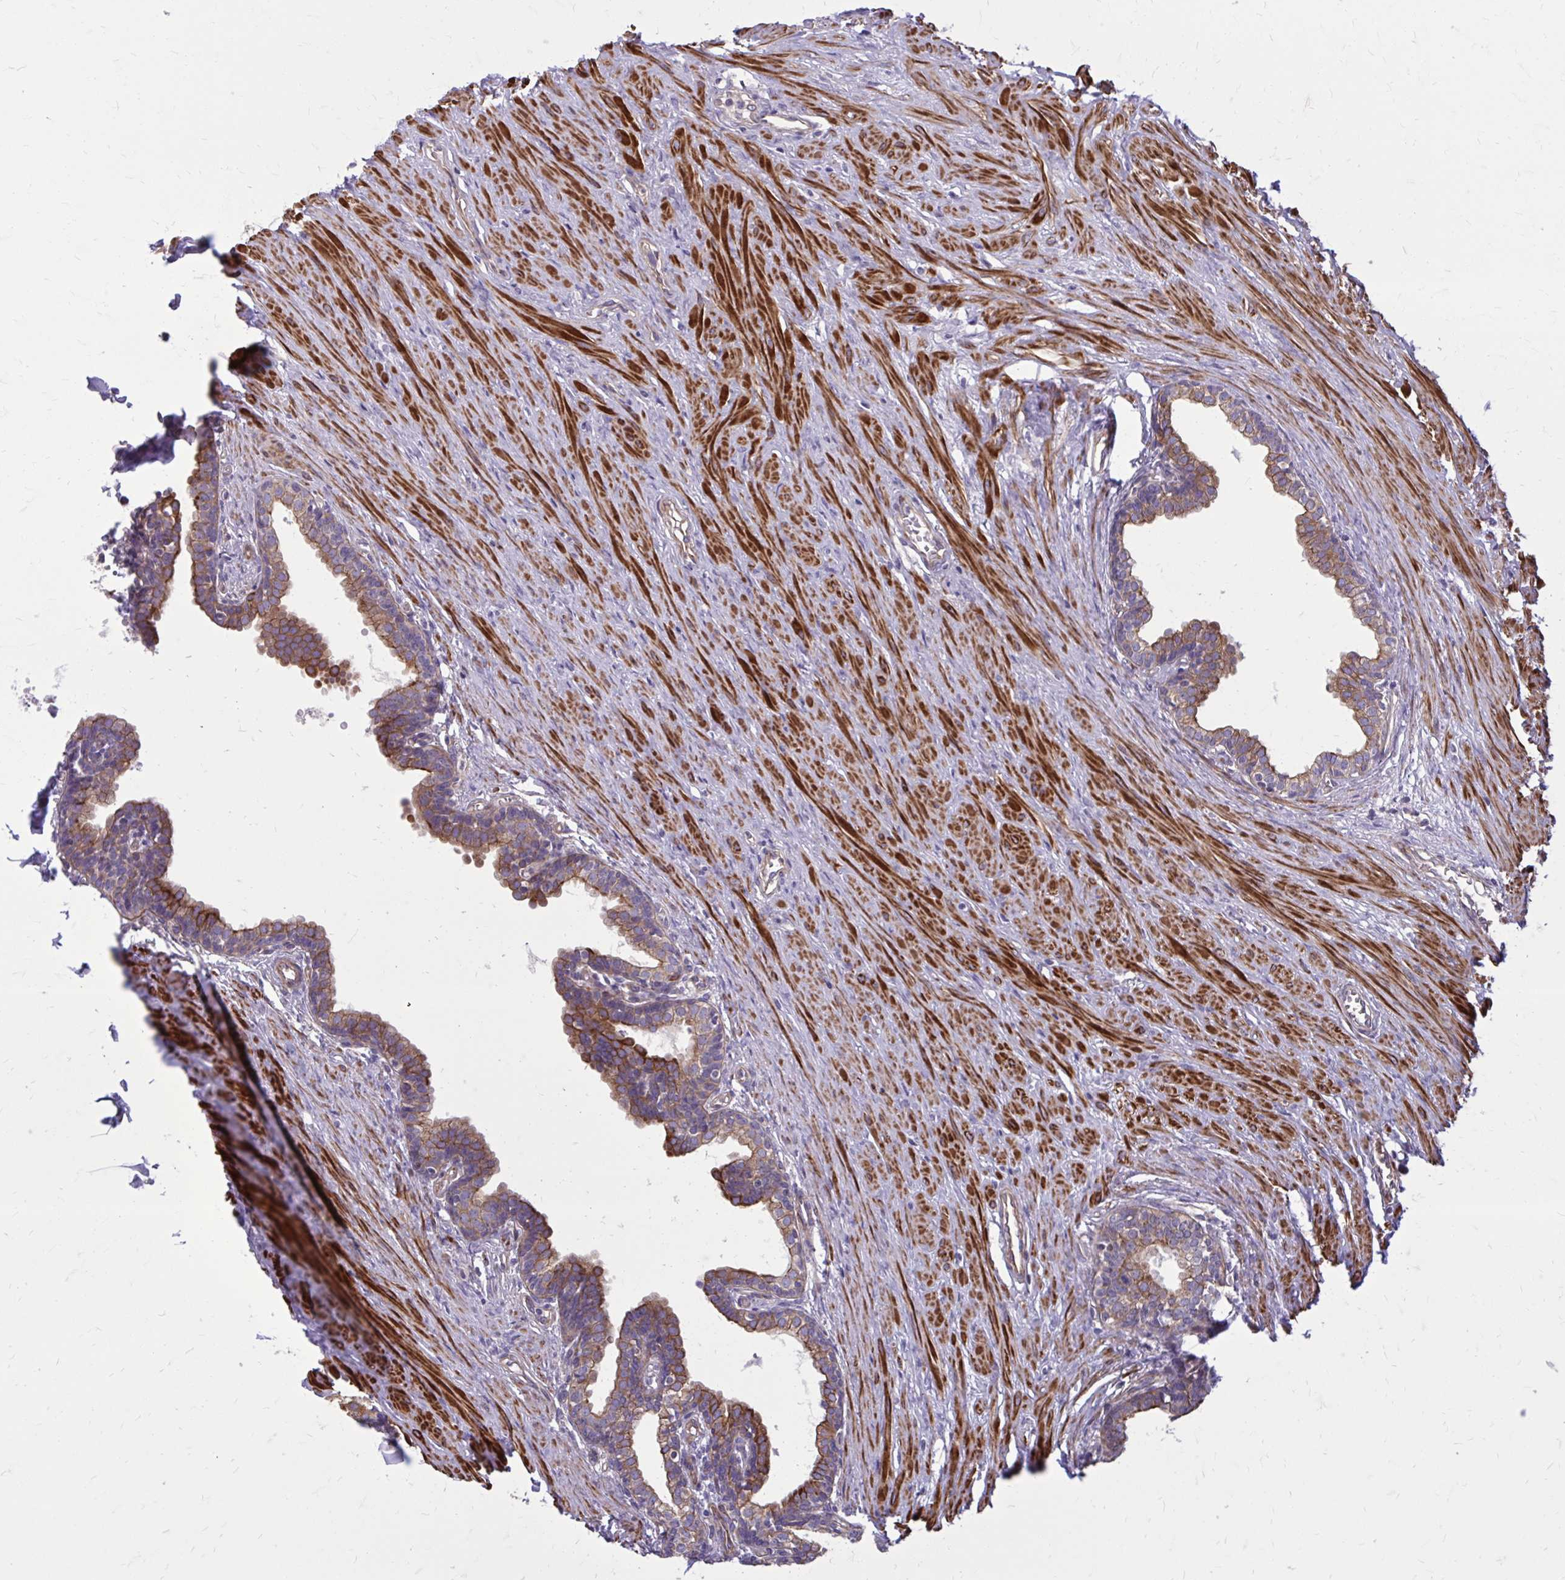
{"staining": {"intensity": "moderate", "quantity": ">75%", "location": "cytoplasmic/membranous"}, "tissue": "prostate", "cell_type": "Glandular cells", "image_type": "normal", "snomed": [{"axis": "morphology", "description": "Normal tissue, NOS"}, {"axis": "topography", "description": "Prostate"}, {"axis": "topography", "description": "Peripheral nerve tissue"}], "caption": "This histopathology image reveals normal prostate stained with IHC to label a protein in brown. The cytoplasmic/membranous of glandular cells show moderate positivity for the protein. Nuclei are counter-stained blue.", "gene": "FAP", "patient": {"sex": "male", "age": 55}}